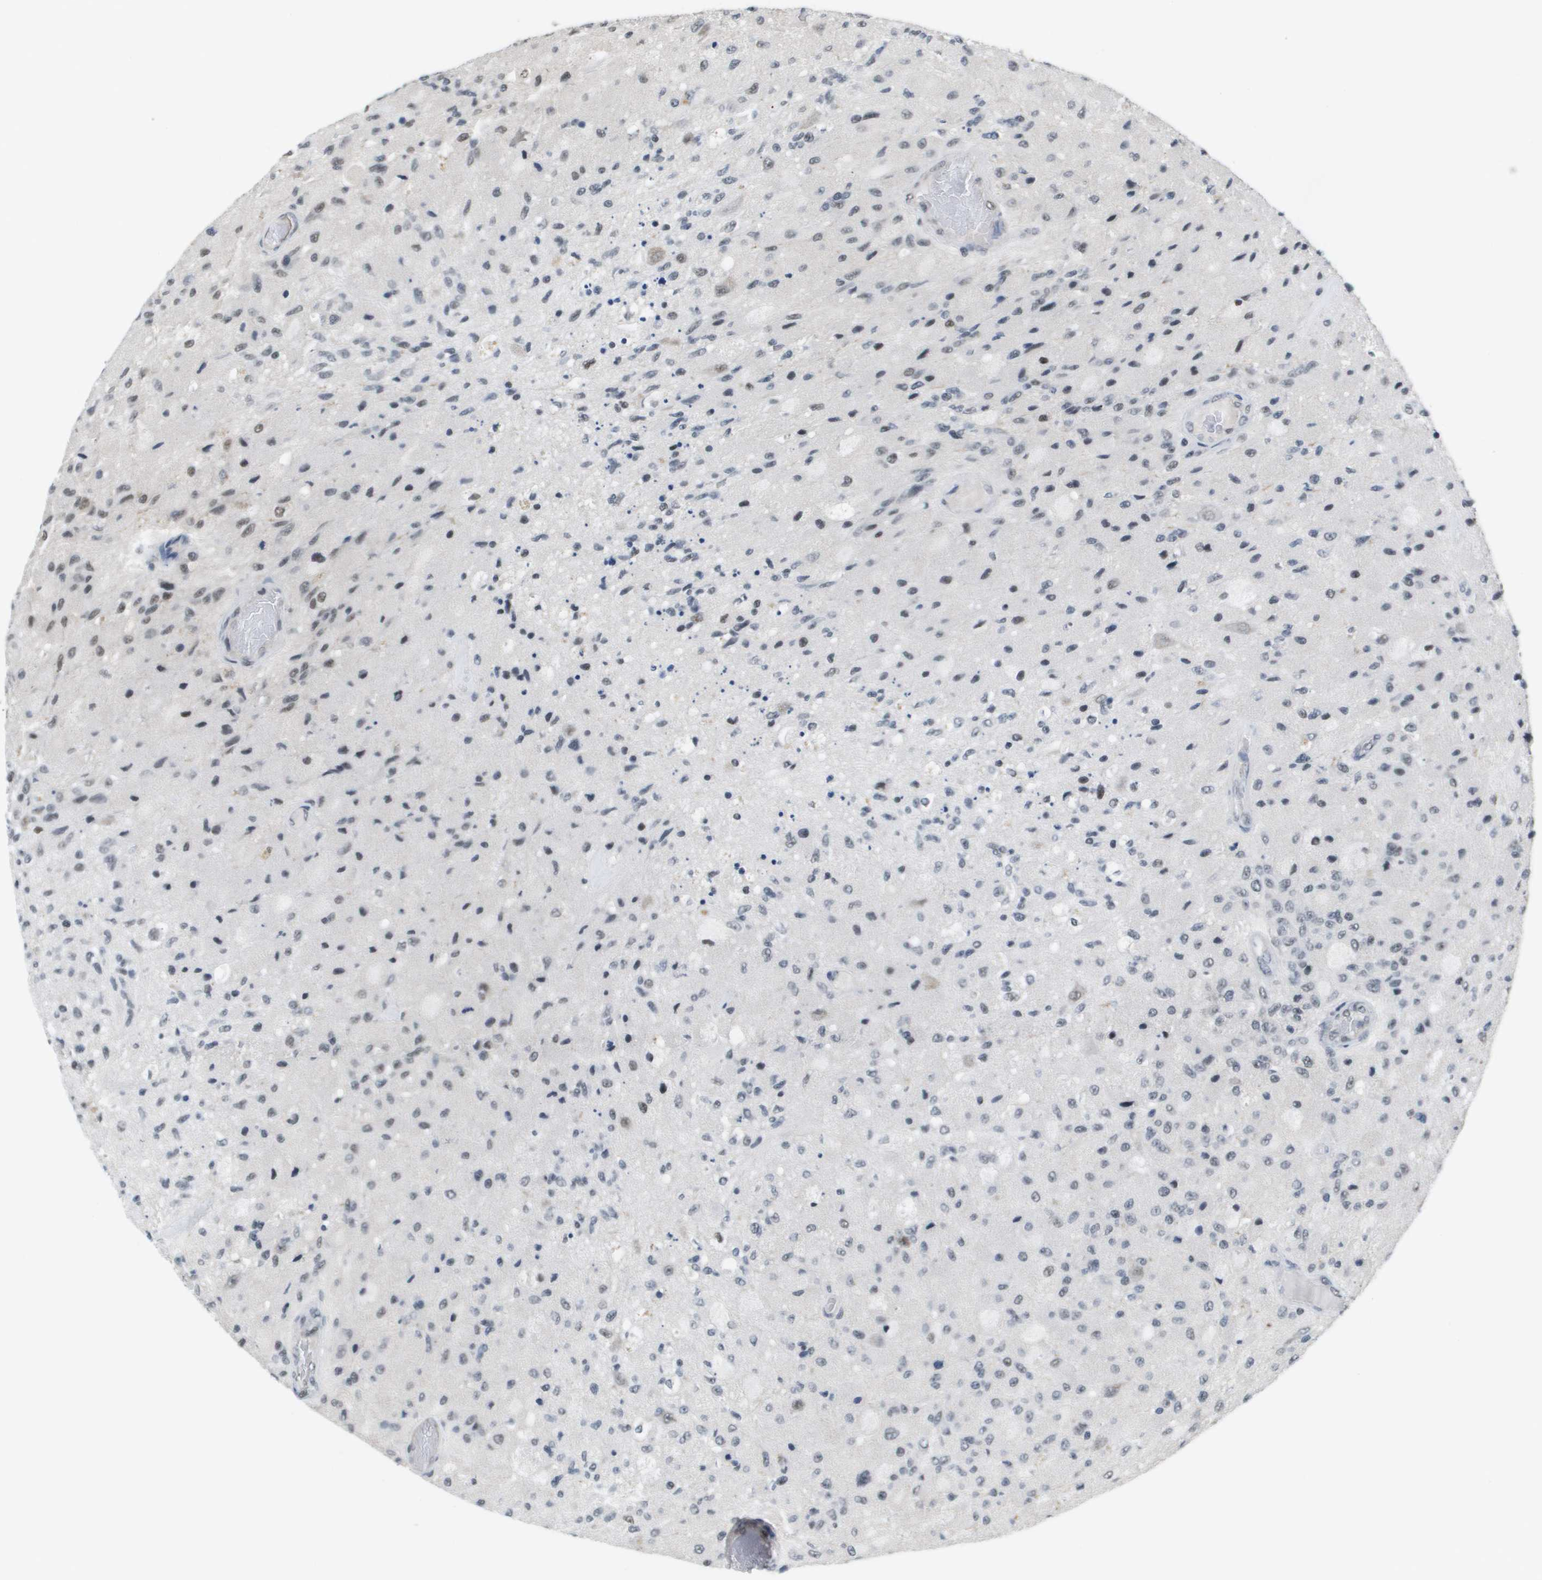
{"staining": {"intensity": "weak", "quantity": "<25%", "location": "nuclear"}, "tissue": "glioma", "cell_type": "Tumor cells", "image_type": "cancer", "snomed": [{"axis": "morphology", "description": "Normal tissue, NOS"}, {"axis": "morphology", "description": "Glioma, malignant, High grade"}, {"axis": "topography", "description": "Cerebral cortex"}], "caption": "Glioma was stained to show a protein in brown. There is no significant positivity in tumor cells.", "gene": "ISY1", "patient": {"sex": "male", "age": 77}}